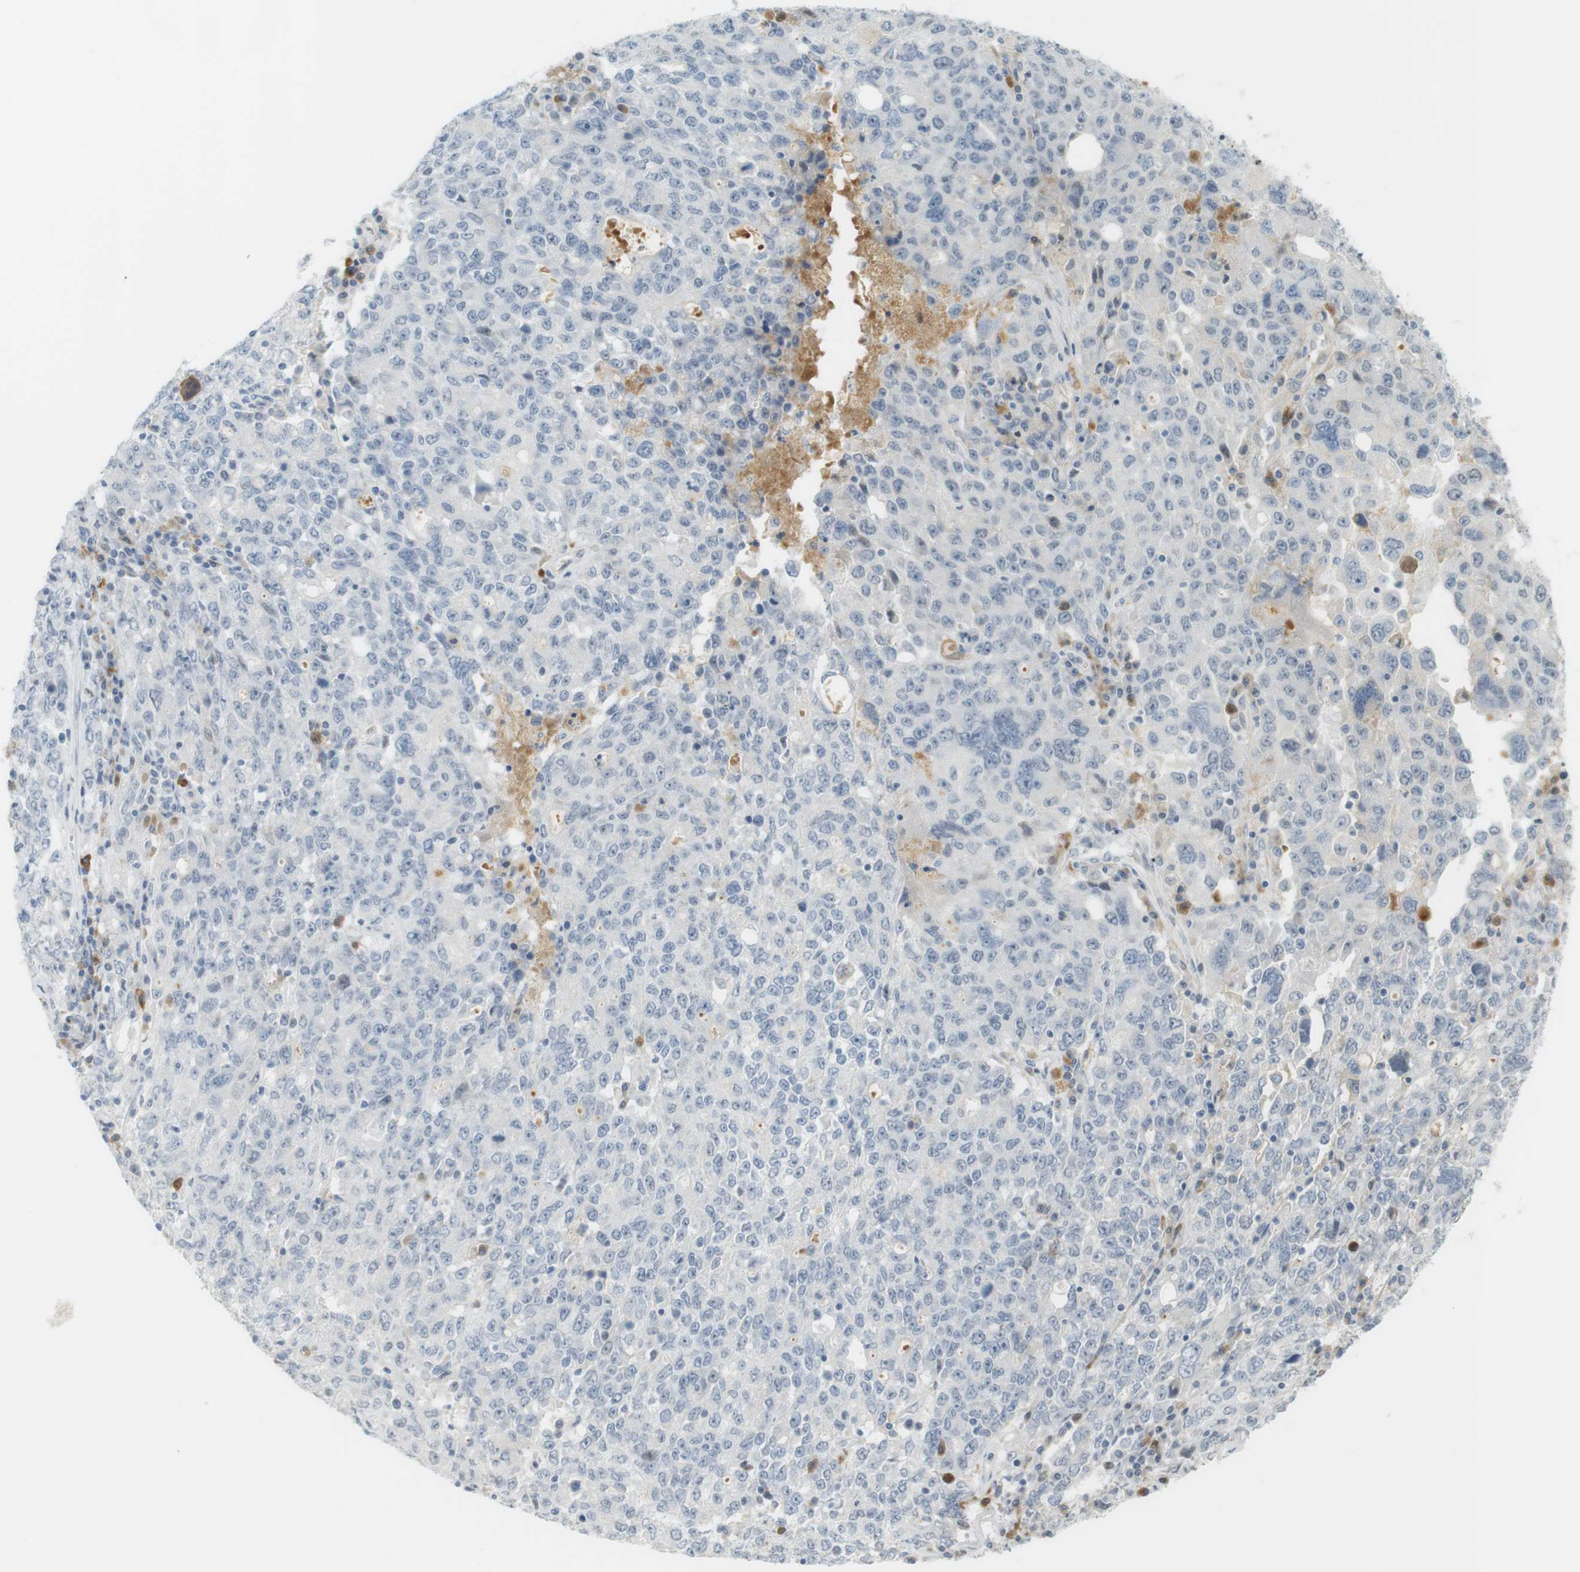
{"staining": {"intensity": "negative", "quantity": "none", "location": "none"}, "tissue": "ovarian cancer", "cell_type": "Tumor cells", "image_type": "cancer", "snomed": [{"axis": "morphology", "description": "Carcinoma, endometroid"}, {"axis": "topography", "description": "Ovary"}], "caption": "The micrograph demonstrates no staining of tumor cells in ovarian endometroid carcinoma.", "gene": "DMC1", "patient": {"sex": "female", "age": 62}}